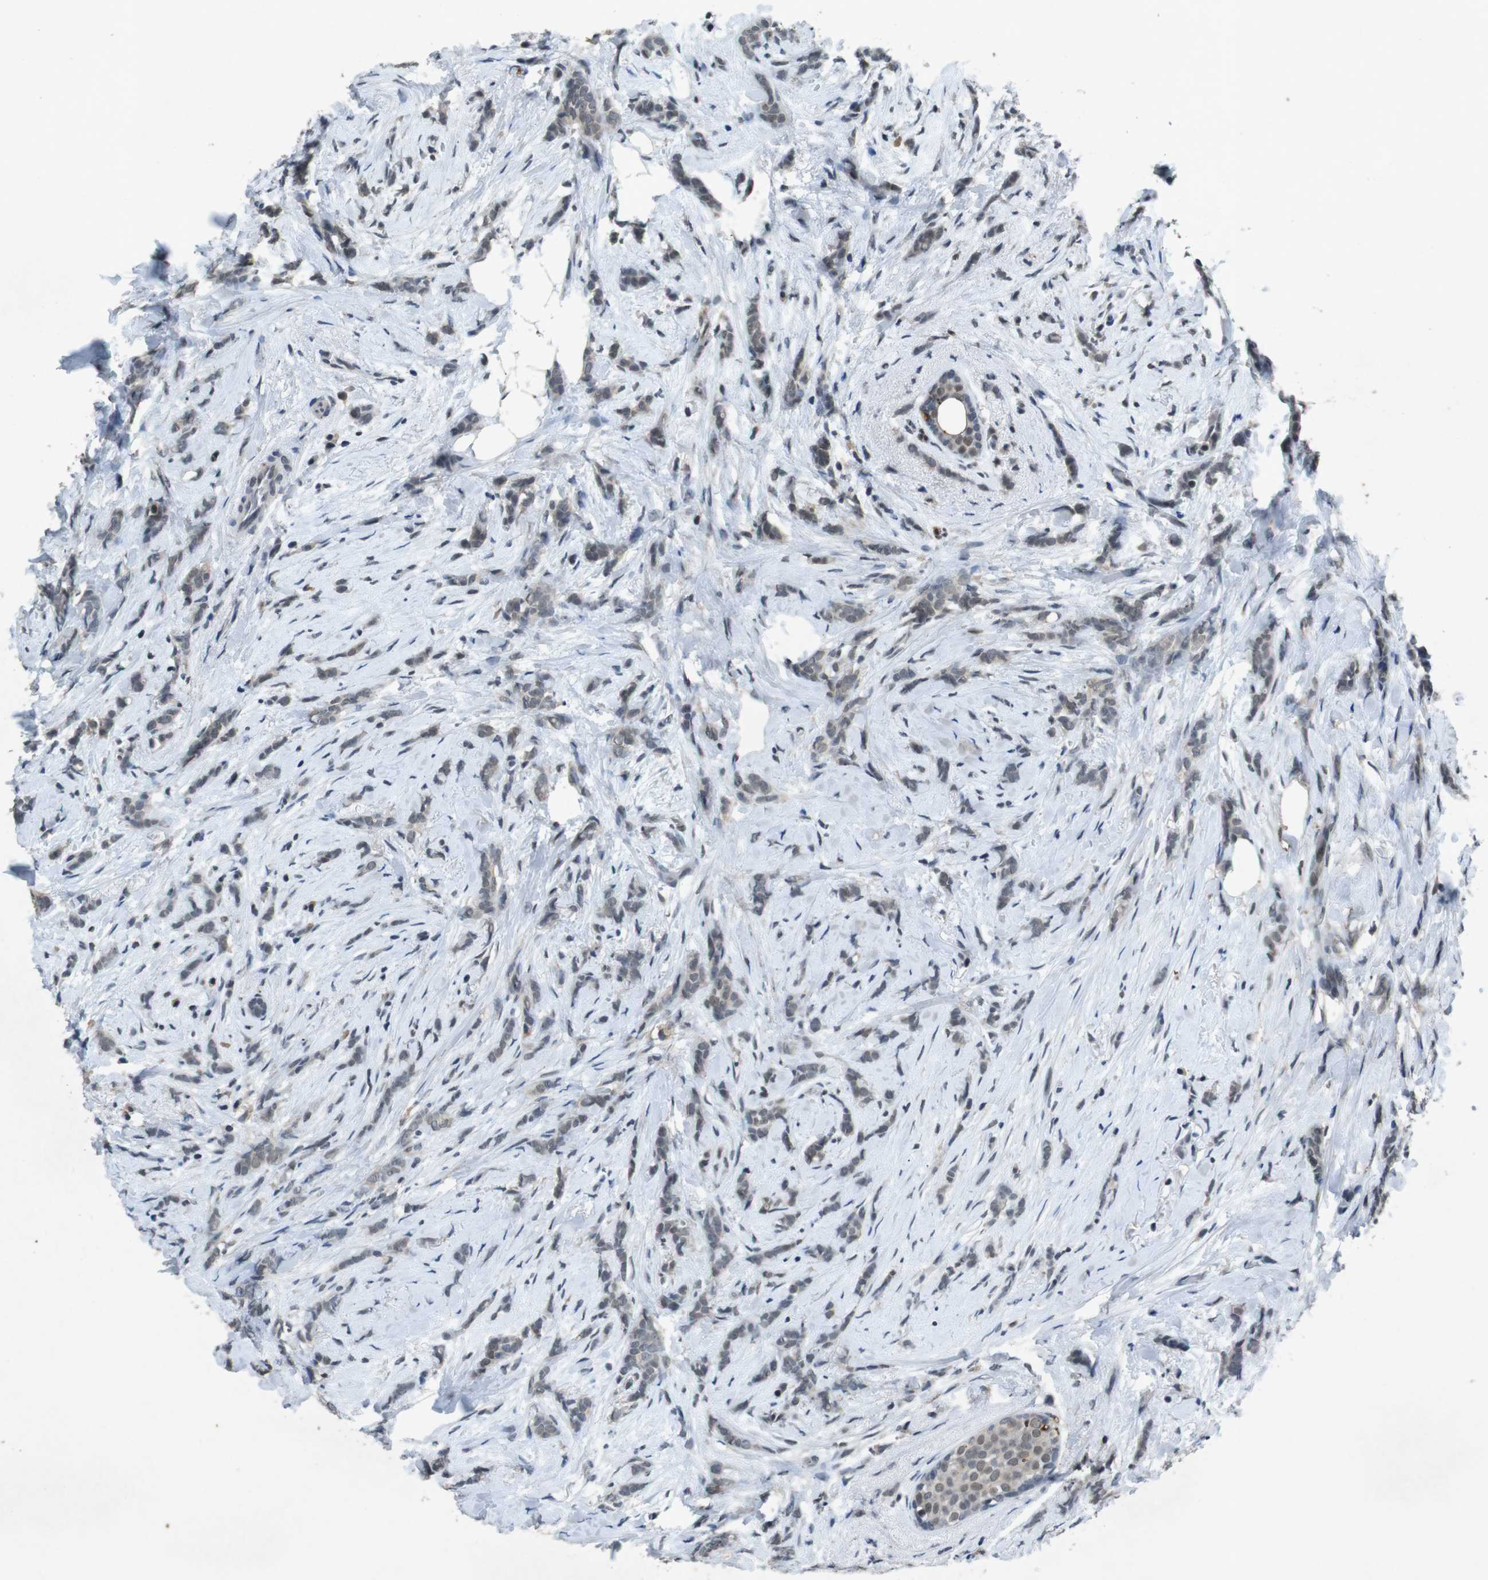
{"staining": {"intensity": "weak", "quantity": "<25%", "location": "cytoplasmic/membranous"}, "tissue": "breast cancer", "cell_type": "Tumor cells", "image_type": "cancer", "snomed": [{"axis": "morphology", "description": "Lobular carcinoma, in situ"}, {"axis": "morphology", "description": "Lobular carcinoma"}, {"axis": "topography", "description": "Breast"}], "caption": "Tumor cells are negative for protein expression in human breast lobular carcinoma in situ. The staining is performed using DAB (3,3'-diaminobenzidine) brown chromogen with nuclei counter-stained in using hematoxylin.", "gene": "USP7", "patient": {"sex": "female", "age": 41}}